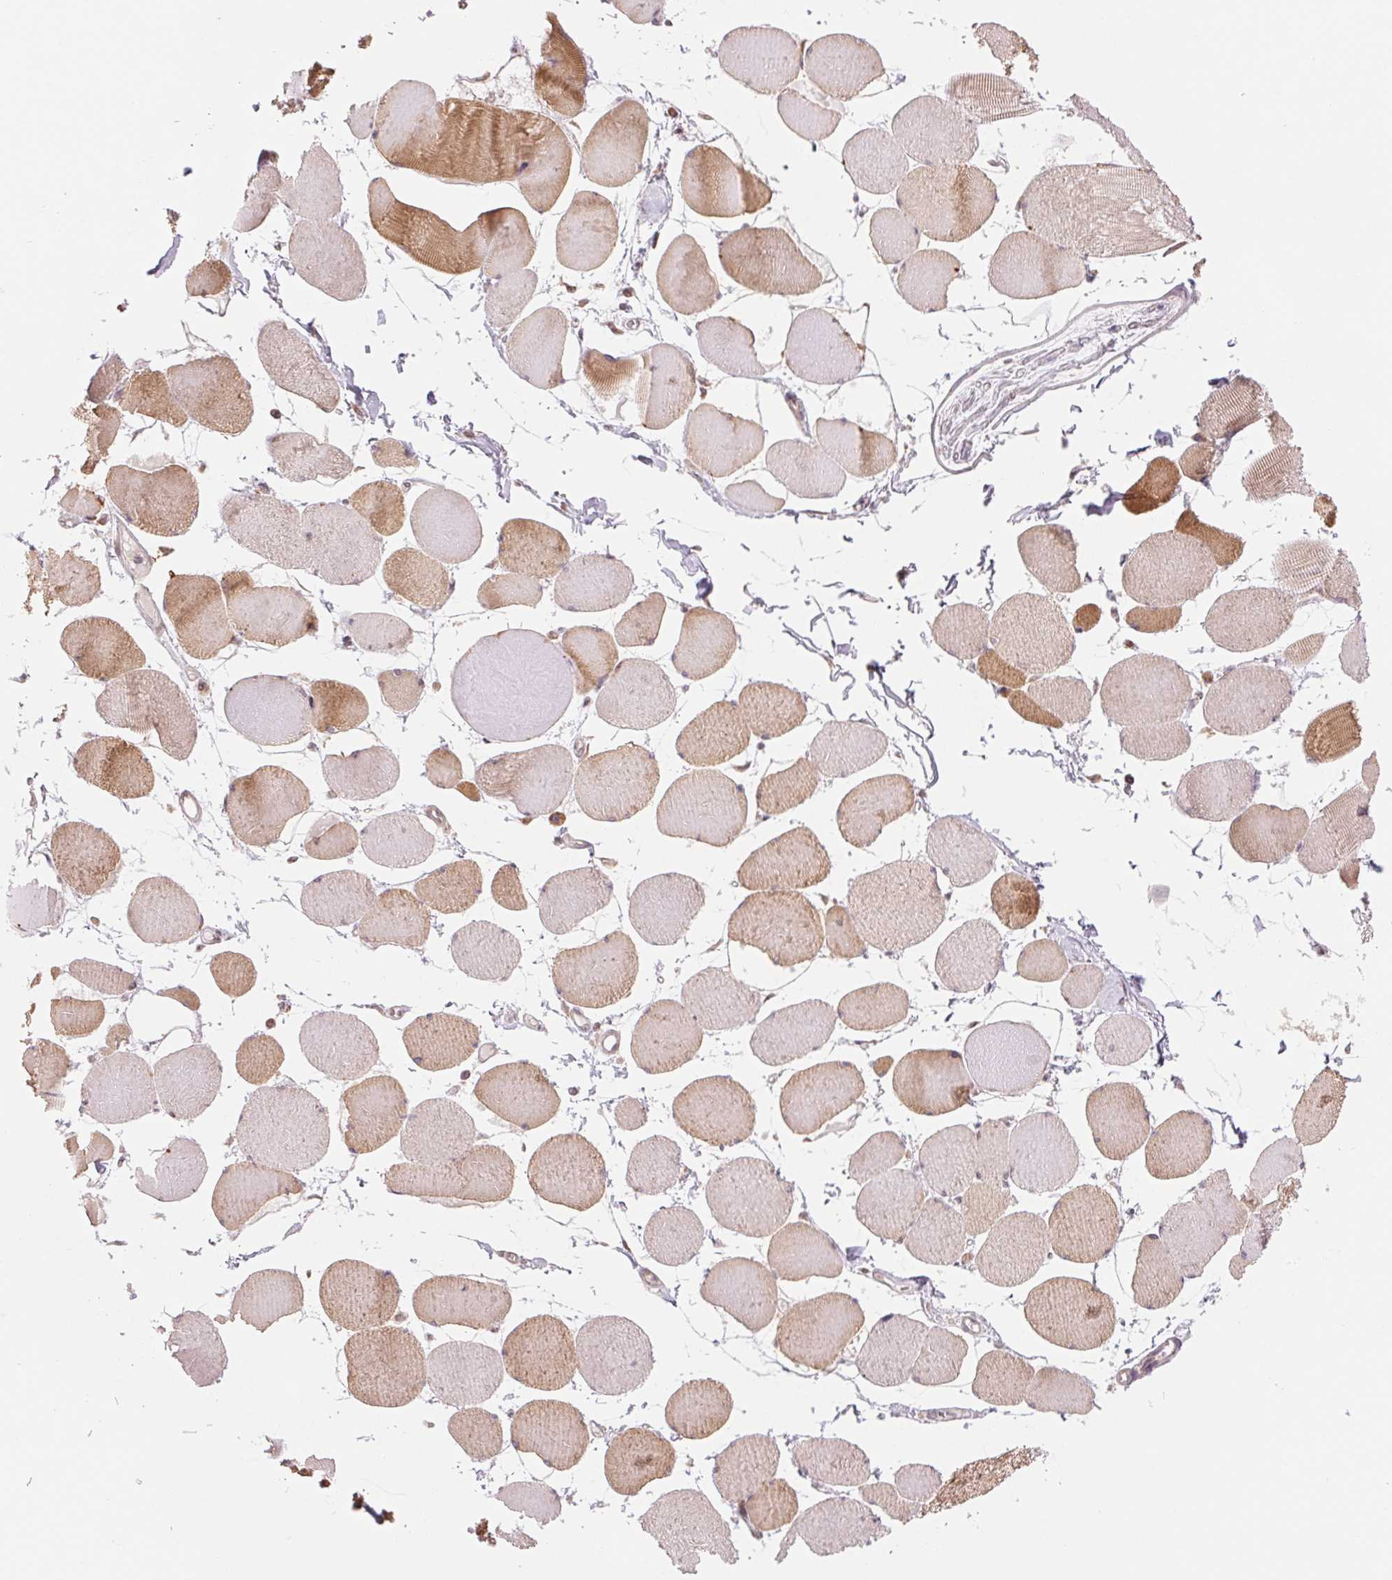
{"staining": {"intensity": "moderate", "quantity": "25%-75%", "location": "cytoplasmic/membranous"}, "tissue": "skeletal muscle", "cell_type": "Myocytes", "image_type": "normal", "snomed": [{"axis": "morphology", "description": "Normal tissue, NOS"}, {"axis": "topography", "description": "Skeletal muscle"}], "caption": "Protein staining by immunohistochemistry (IHC) exhibits moderate cytoplasmic/membranous positivity in about 25%-75% of myocytes in normal skeletal muscle.", "gene": "ARHGAP32", "patient": {"sex": "female", "age": 75}}